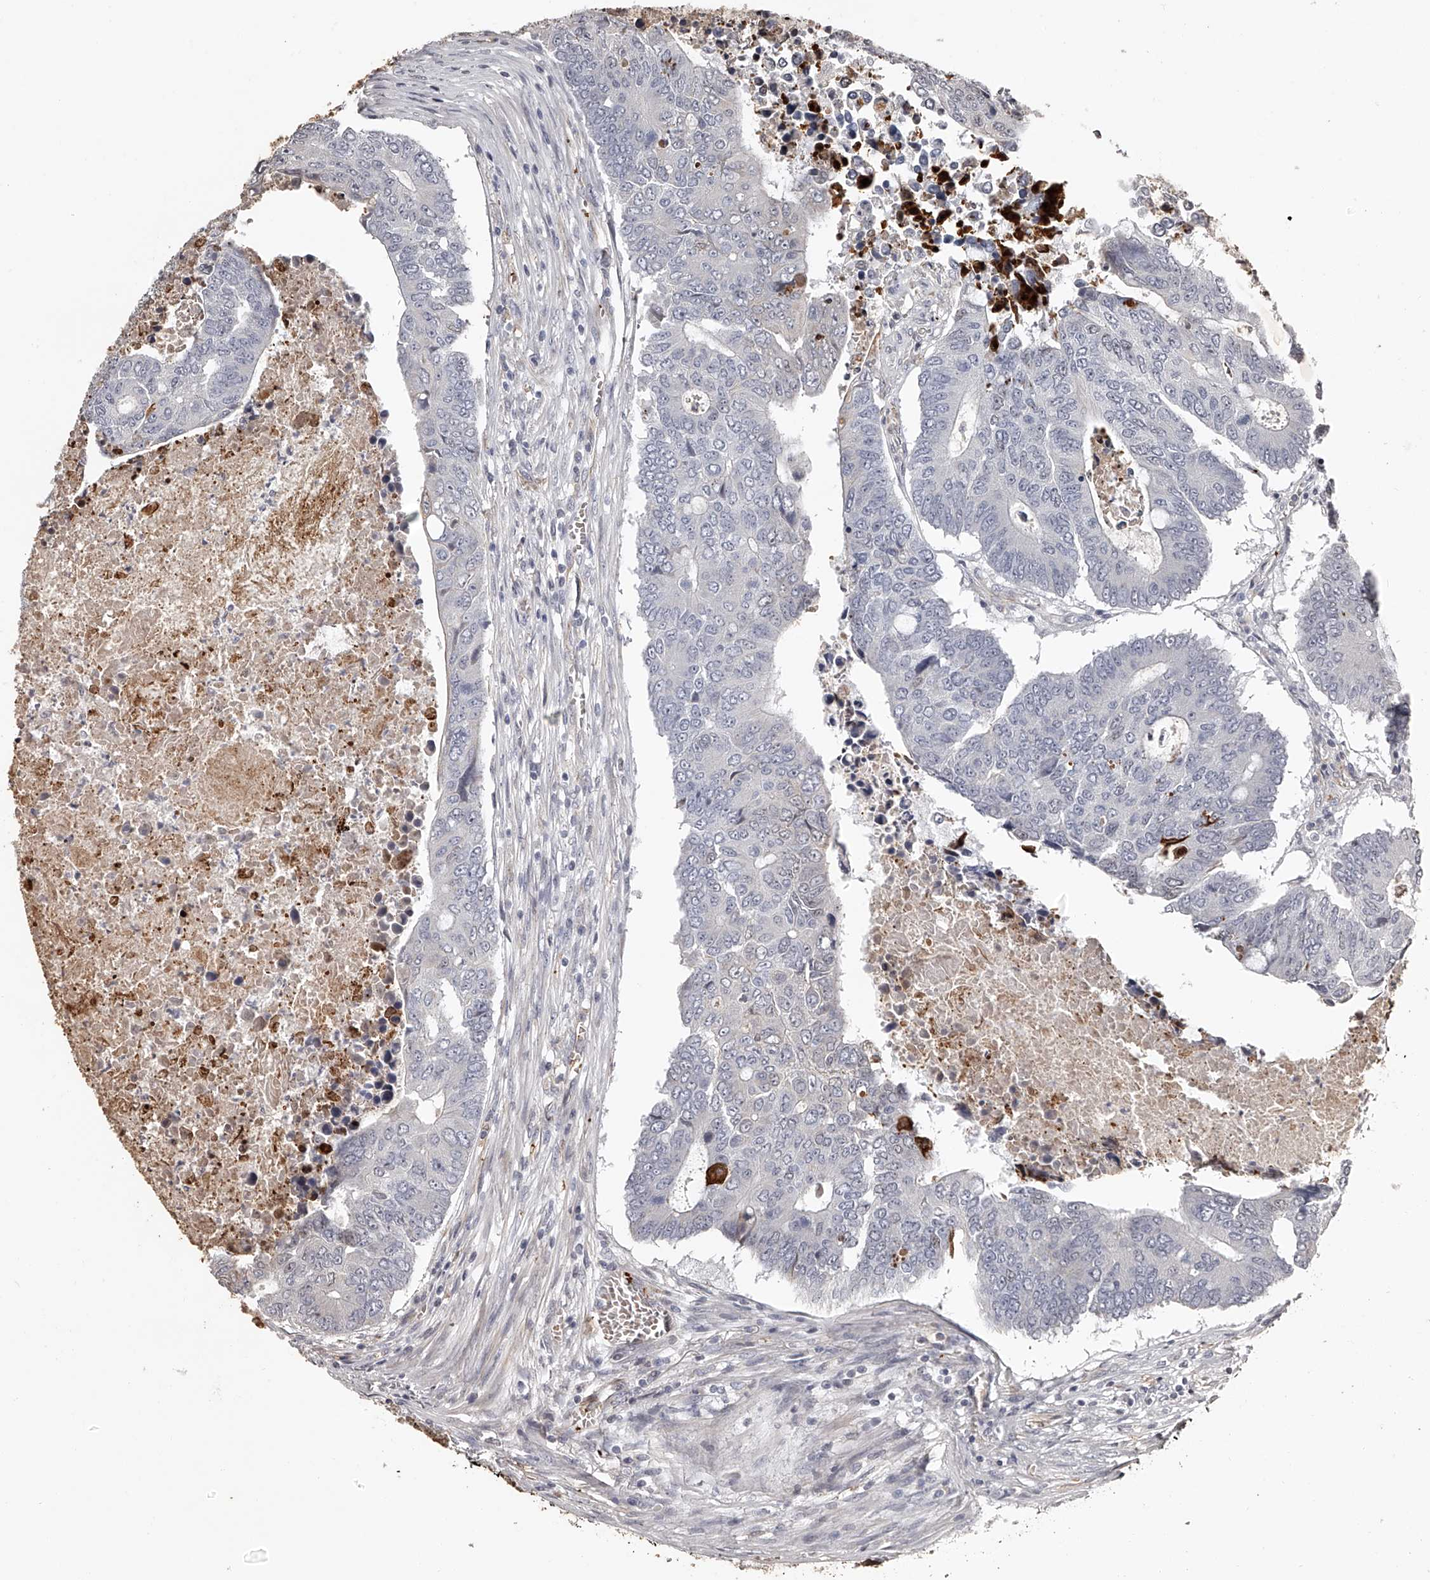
{"staining": {"intensity": "negative", "quantity": "none", "location": "none"}, "tissue": "colorectal cancer", "cell_type": "Tumor cells", "image_type": "cancer", "snomed": [{"axis": "morphology", "description": "Adenocarcinoma, NOS"}, {"axis": "topography", "description": "Colon"}], "caption": "IHC image of neoplastic tissue: human adenocarcinoma (colorectal) stained with DAB (3,3'-diaminobenzidine) shows no significant protein staining in tumor cells.", "gene": "URGCP", "patient": {"sex": "male", "age": 87}}